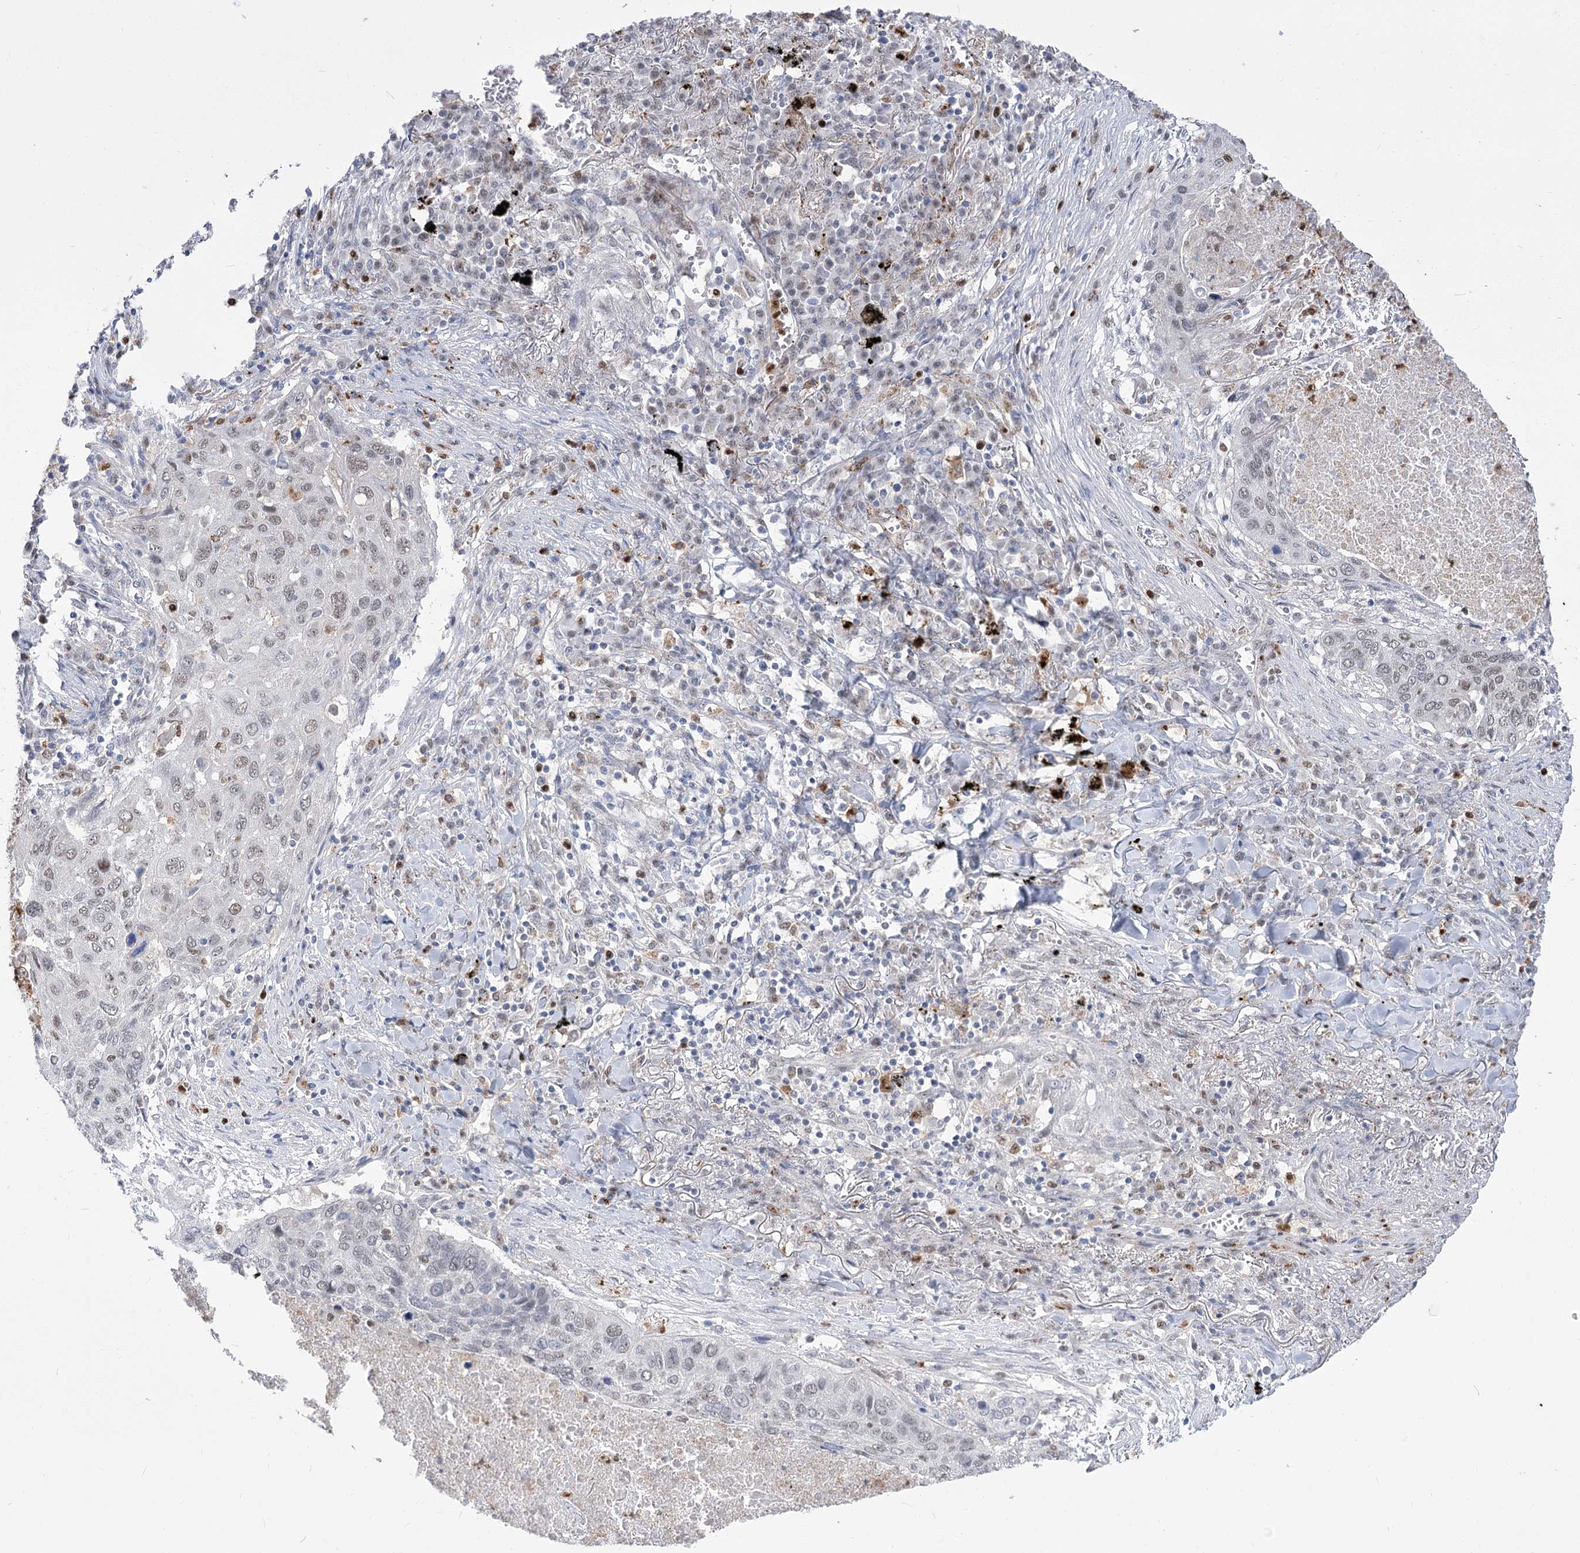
{"staining": {"intensity": "weak", "quantity": "<25%", "location": "nuclear"}, "tissue": "lung cancer", "cell_type": "Tumor cells", "image_type": "cancer", "snomed": [{"axis": "morphology", "description": "Squamous cell carcinoma, NOS"}, {"axis": "topography", "description": "Lung"}], "caption": "An immunohistochemistry (IHC) image of squamous cell carcinoma (lung) is shown. There is no staining in tumor cells of squamous cell carcinoma (lung). (Brightfield microscopy of DAB immunohistochemistry at high magnification).", "gene": "SIAE", "patient": {"sex": "female", "age": 63}}